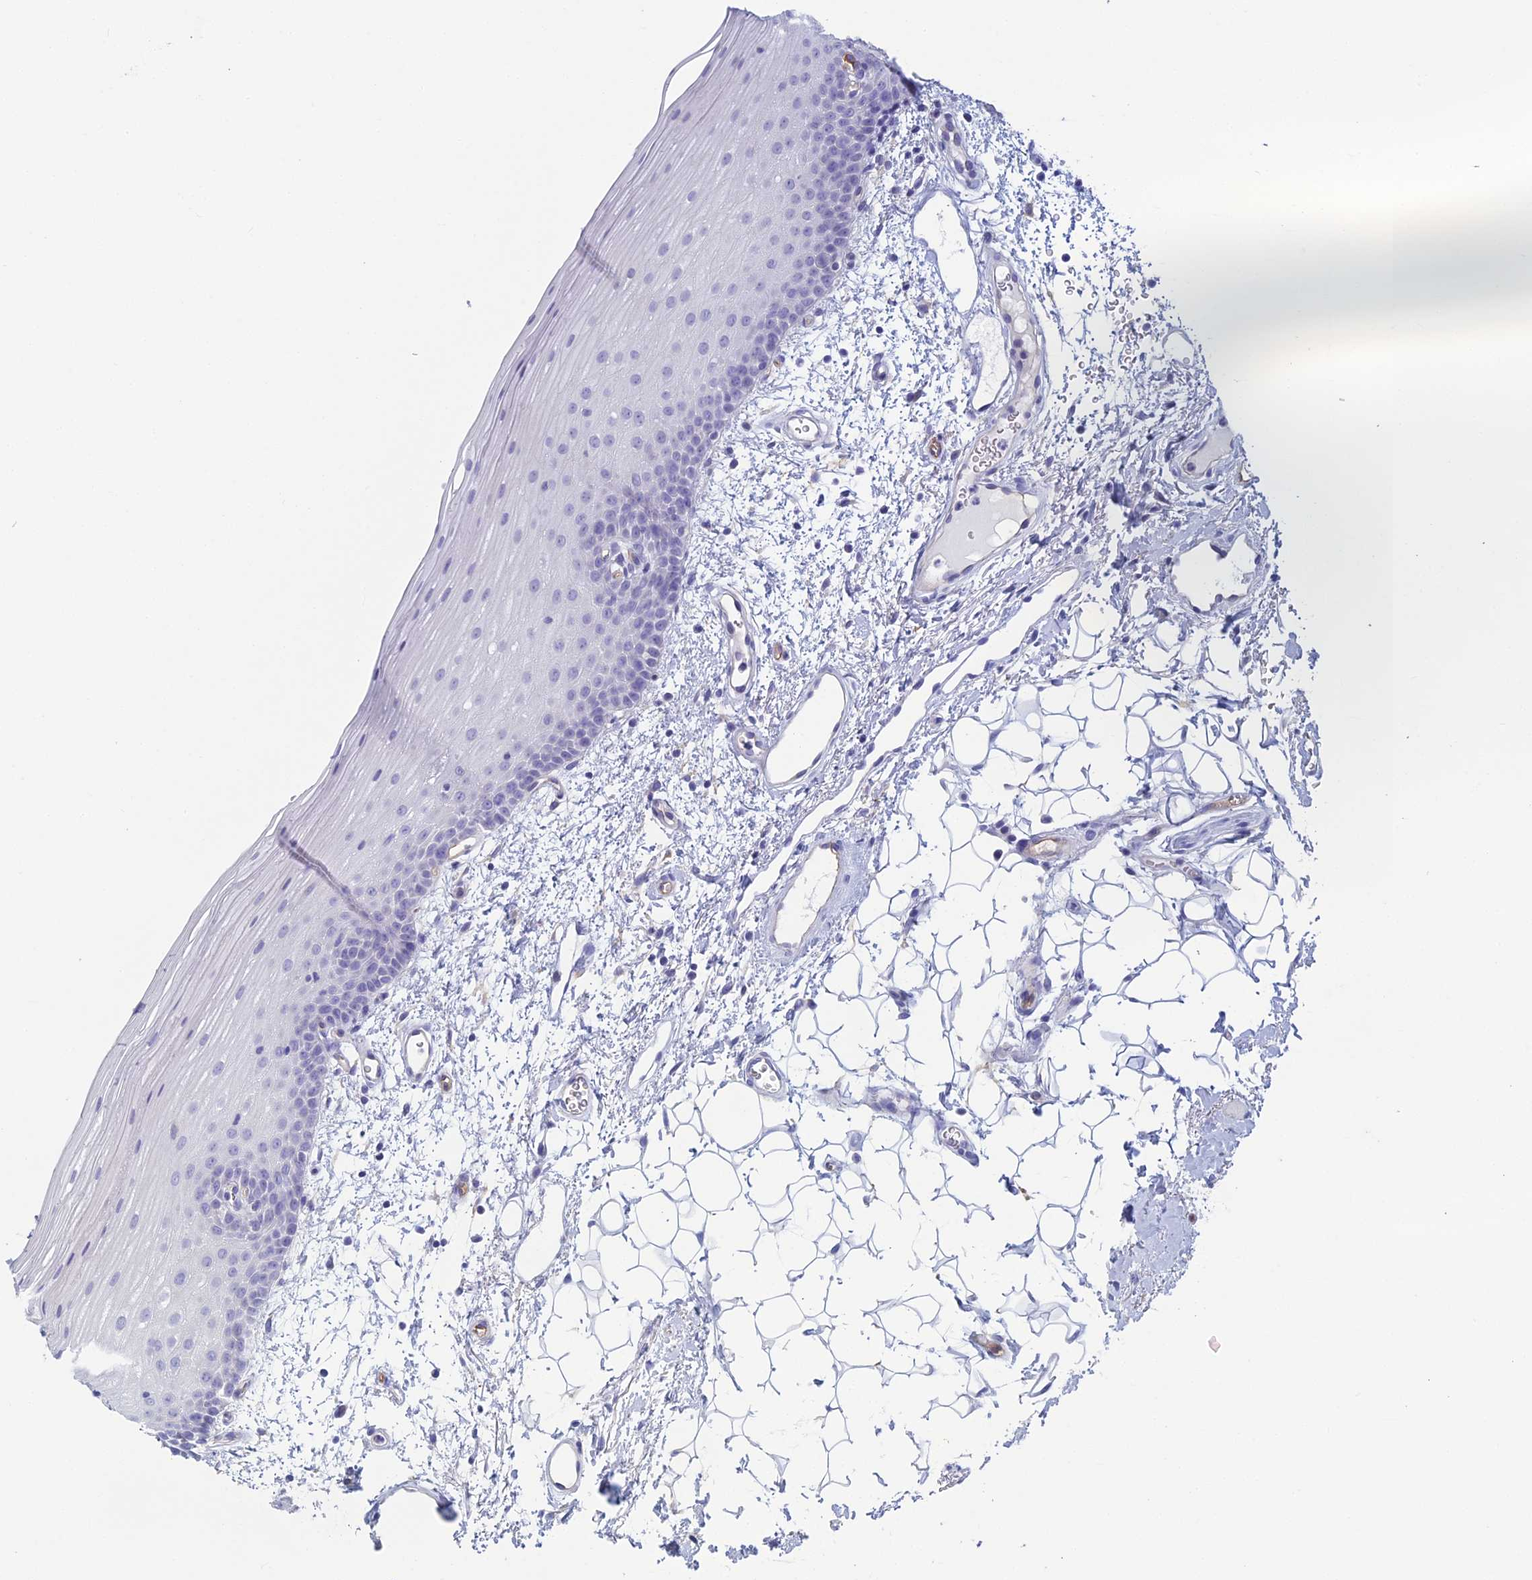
{"staining": {"intensity": "negative", "quantity": "none", "location": "none"}, "tissue": "oral mucosa", "cell_type": "Squamous epithelial cells", "image_type": "normal", "snomed": [{"axis": "morphology", "description": "Normal tissue, NOS"}, {"axis": "topography", "description": "Oral tissue"}], "caption": "Immunohistochemistry (IHC) photomicrograph of normal oral mucosa: oral mucosa stained with DAB (3,3'-diaminobenzidine) displays no significant protein positivity in squamous epithelial cells. (Immunohistochemistry (IHC), brightfield microscopy, high magnification).", "gene": "ACE", "patient": {"sex": "male", "age": 68}}